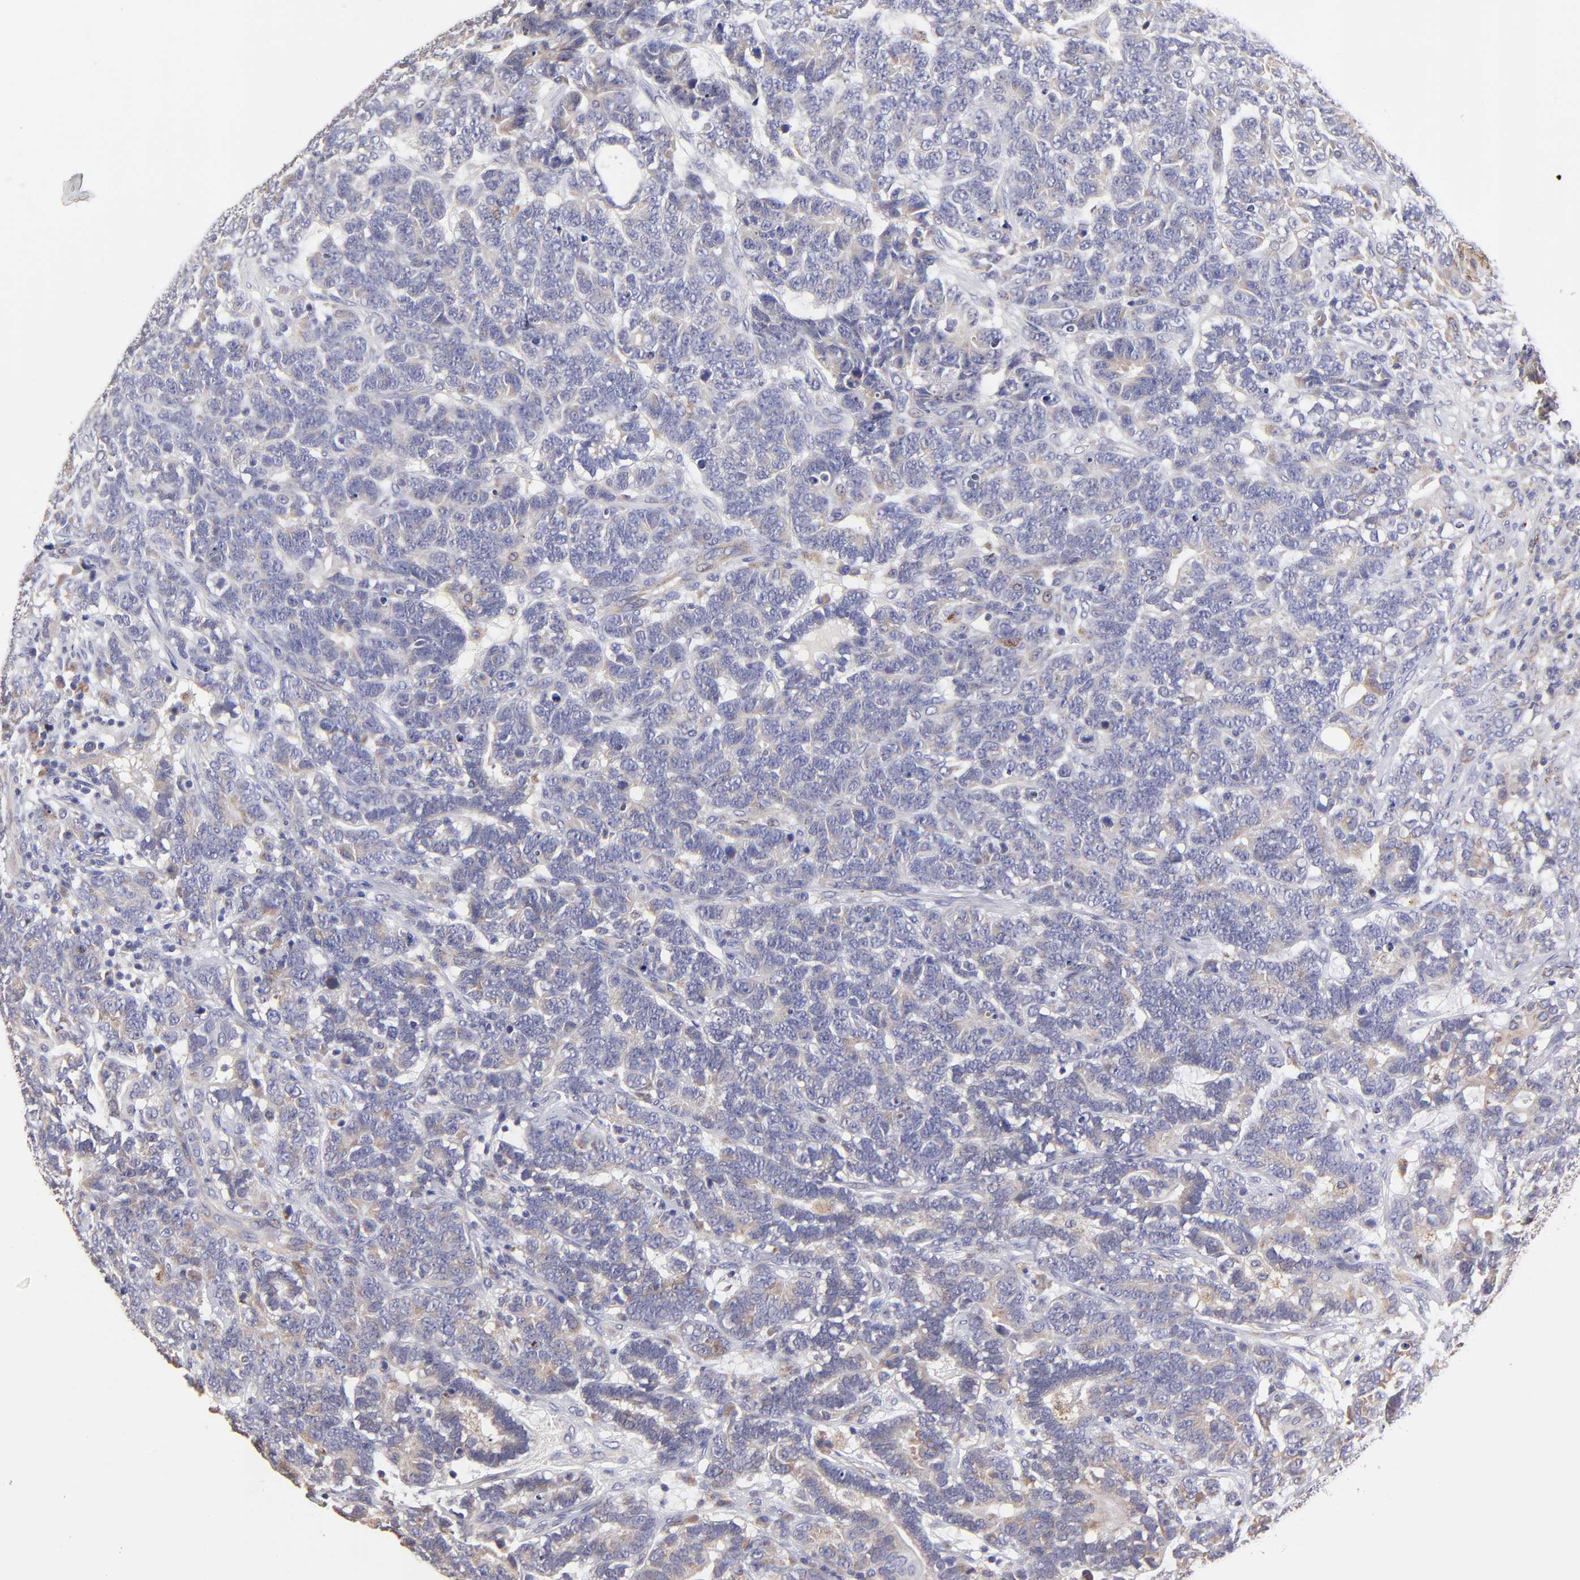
{"staining": {"intensity": "weak", "quantity": "25%-75%", "location": "cytoplasmic/membranous"}, "tissue": "testis cancer", "cell_type": "Tumor cells", "image_type": "cancer", "snomed": [{"axis": "morphology", "description": "Carcinoma, Embryonal, NOS"}, {"axis": "topography", "description": "Testis"}], "caption": "Testis cancer (embryonal carcinoma) stained for a protein shows weak cytoplasmic/membranous positivity in tumor cells.", "gene": "GCSAM", "patient": {"sex": "male", "age": 26}}